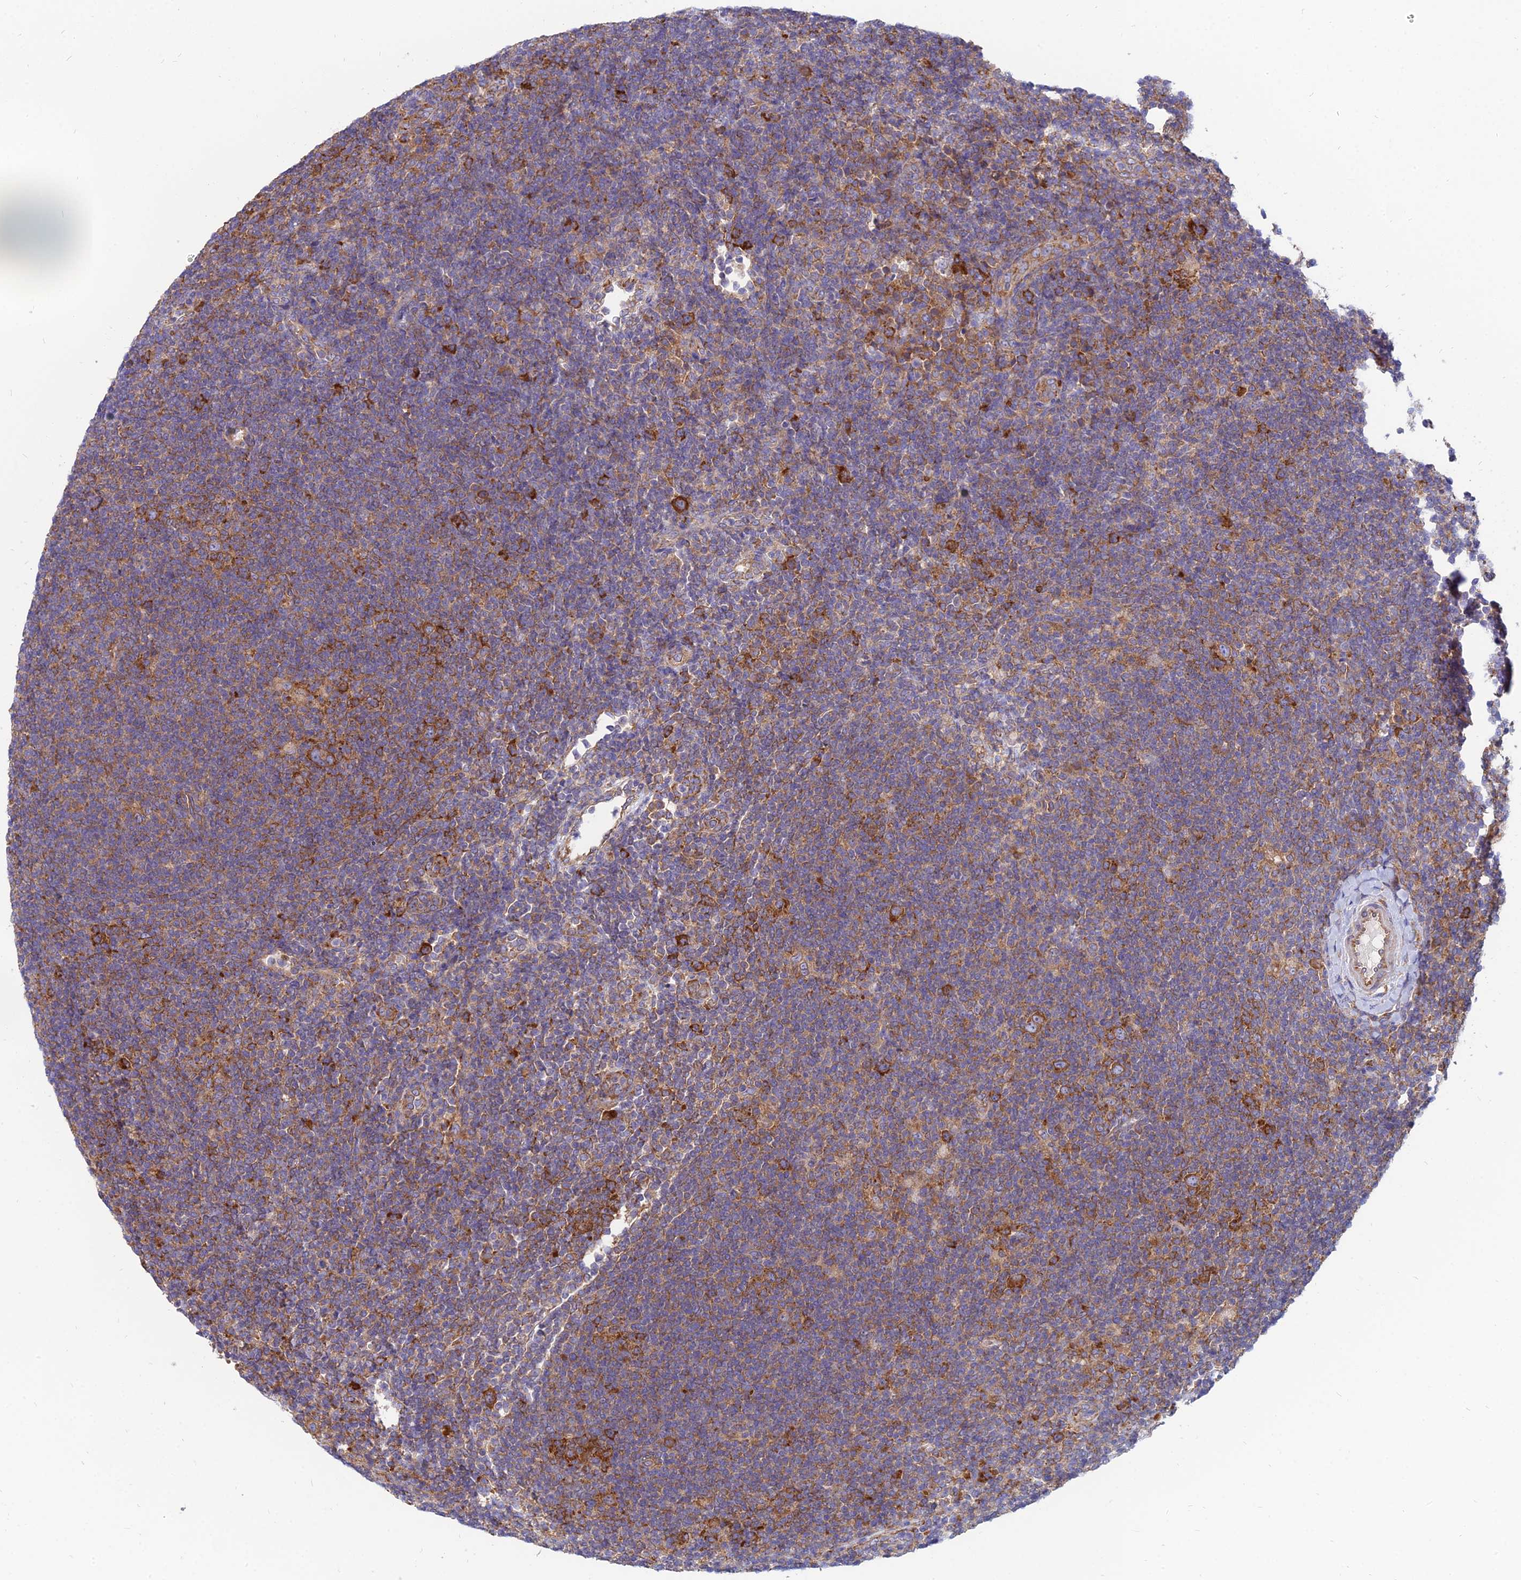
{"staining": {"intensity": "strong", "quantity": ">75%", "location": "cytoplasmic/membranous"}, "tissue": "lymphoma", "cell_type": "Tumor cells", "image_type": "cancer", "snomed": [{"axis": "morphology", "description": "Hodgkin's disease, NOS"}, {"axis": "topography", "description": "Lymph node"}], "caption": "Immunohistochemistry (IHC) staining of lymphoma, which demonstrates high levels of strong cytoplasmic/membranous positivity in approximately >75% of tumor cells indicating strong cytoplasmic/membranous protein expression. The staining was performed using DAB (brown) for protein detection and nuclei were counterstained in hematoxylin (blue).", "gene": "TXLNA", "patient": {"sex": "female", "age": 57}}